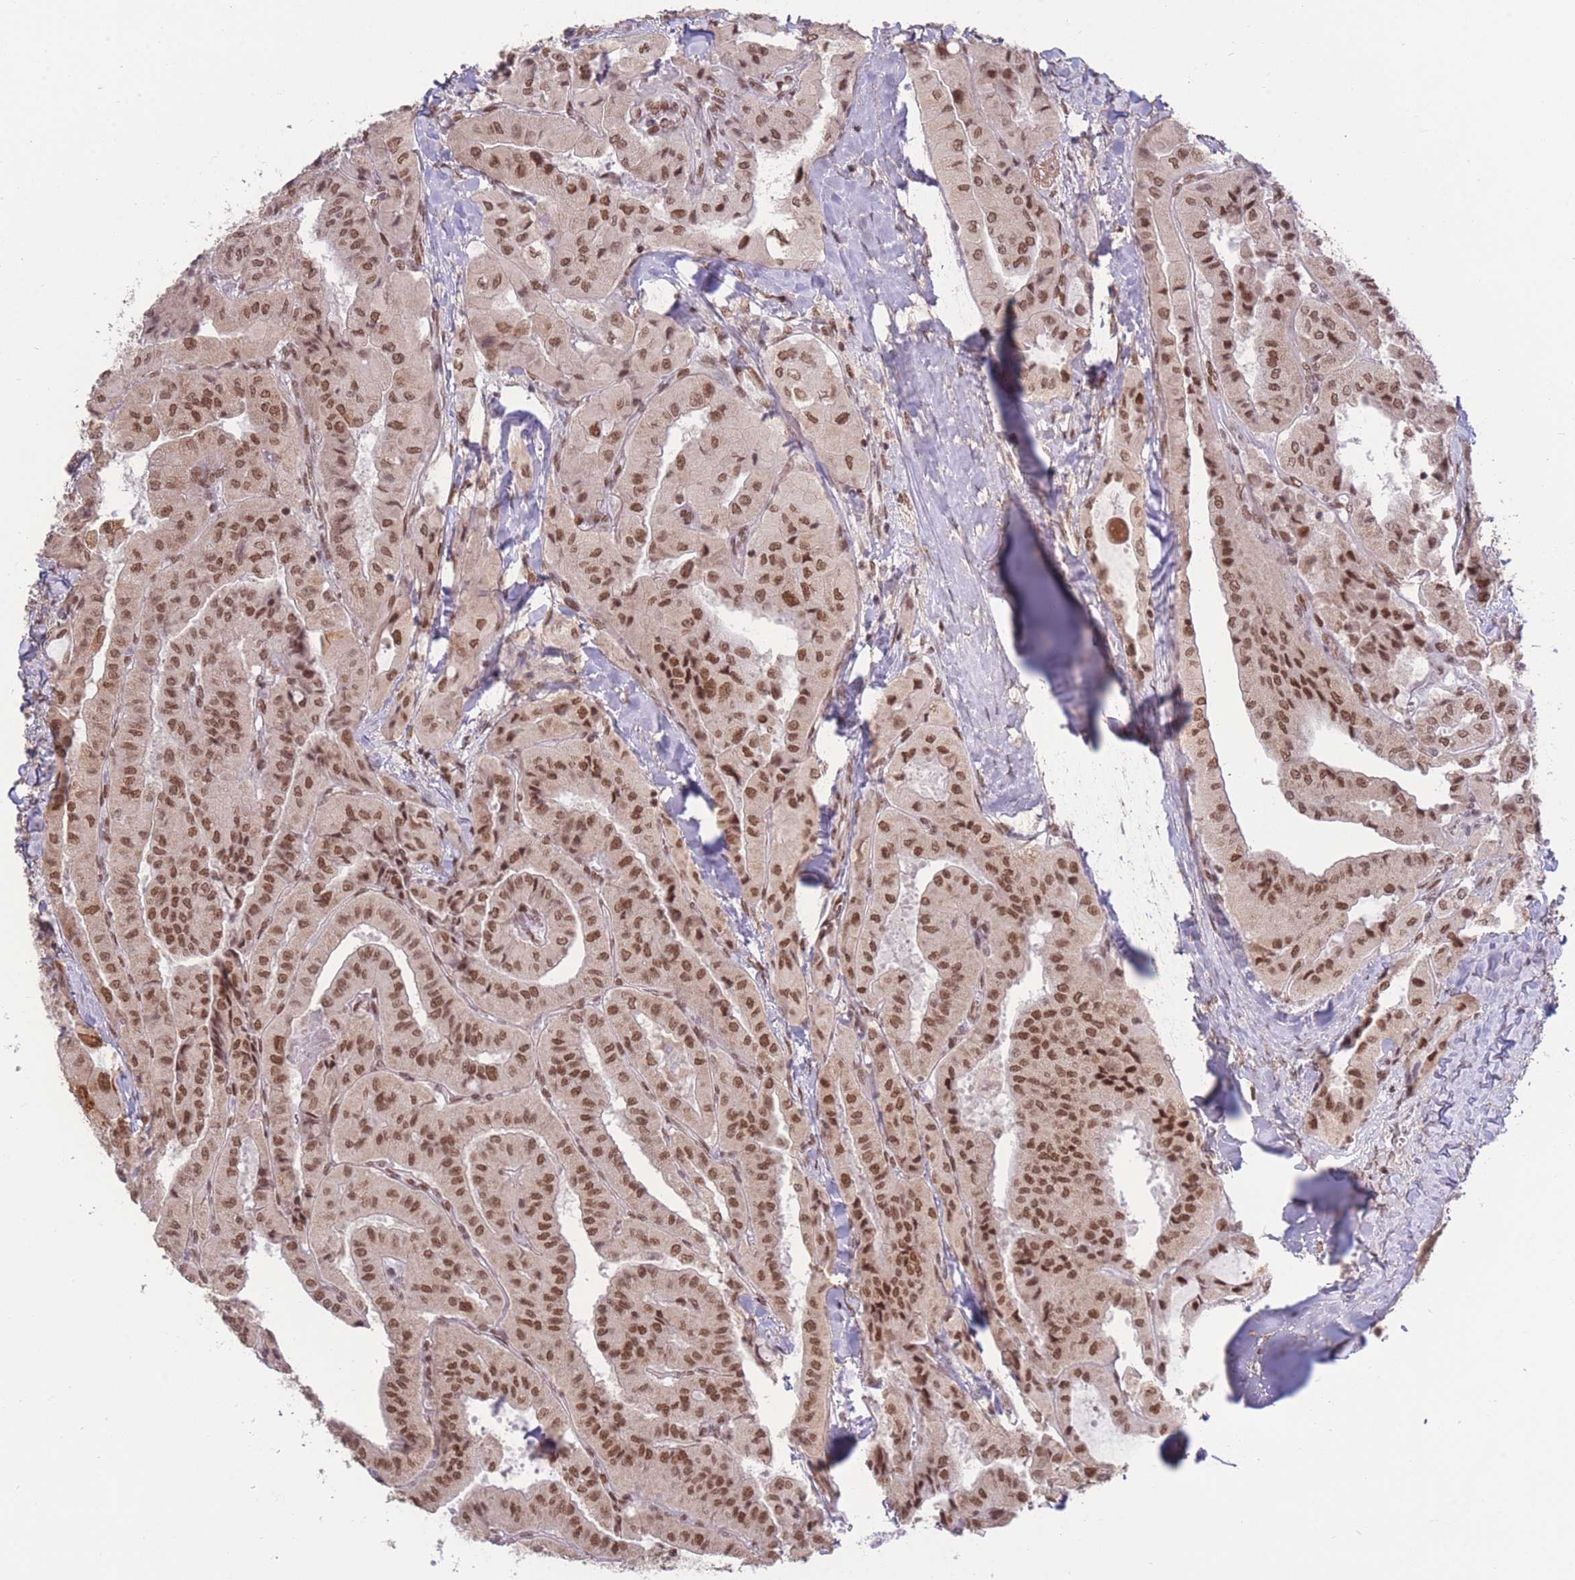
{"staining": {"intensity": "moderate", "quantity": ">75%", "location": "cytoplasmic/membranous,nuclear"}, "tissue": "thyroid cancer", "cell_type": "Tumor cells", "image_type": "cancer", "snomed": [{"axis": "morphology", "description": "Normal tissue, NOS"}, {"axis": "morphology", "description": "Papillary adenocarcinoma, NOS"}, {"axis": "topography", "description": "Thyroid gland"}], "caption": "About >75% of tumor cells in human thyroid cancer (papillary adenocarcinoma) display moderate cytoplasmic/membranous and nuclear protein staining as visualized by brown immunohistochemical staining.", "gene": "CARD8", "patient": {"sex": "female", "age": 59}}